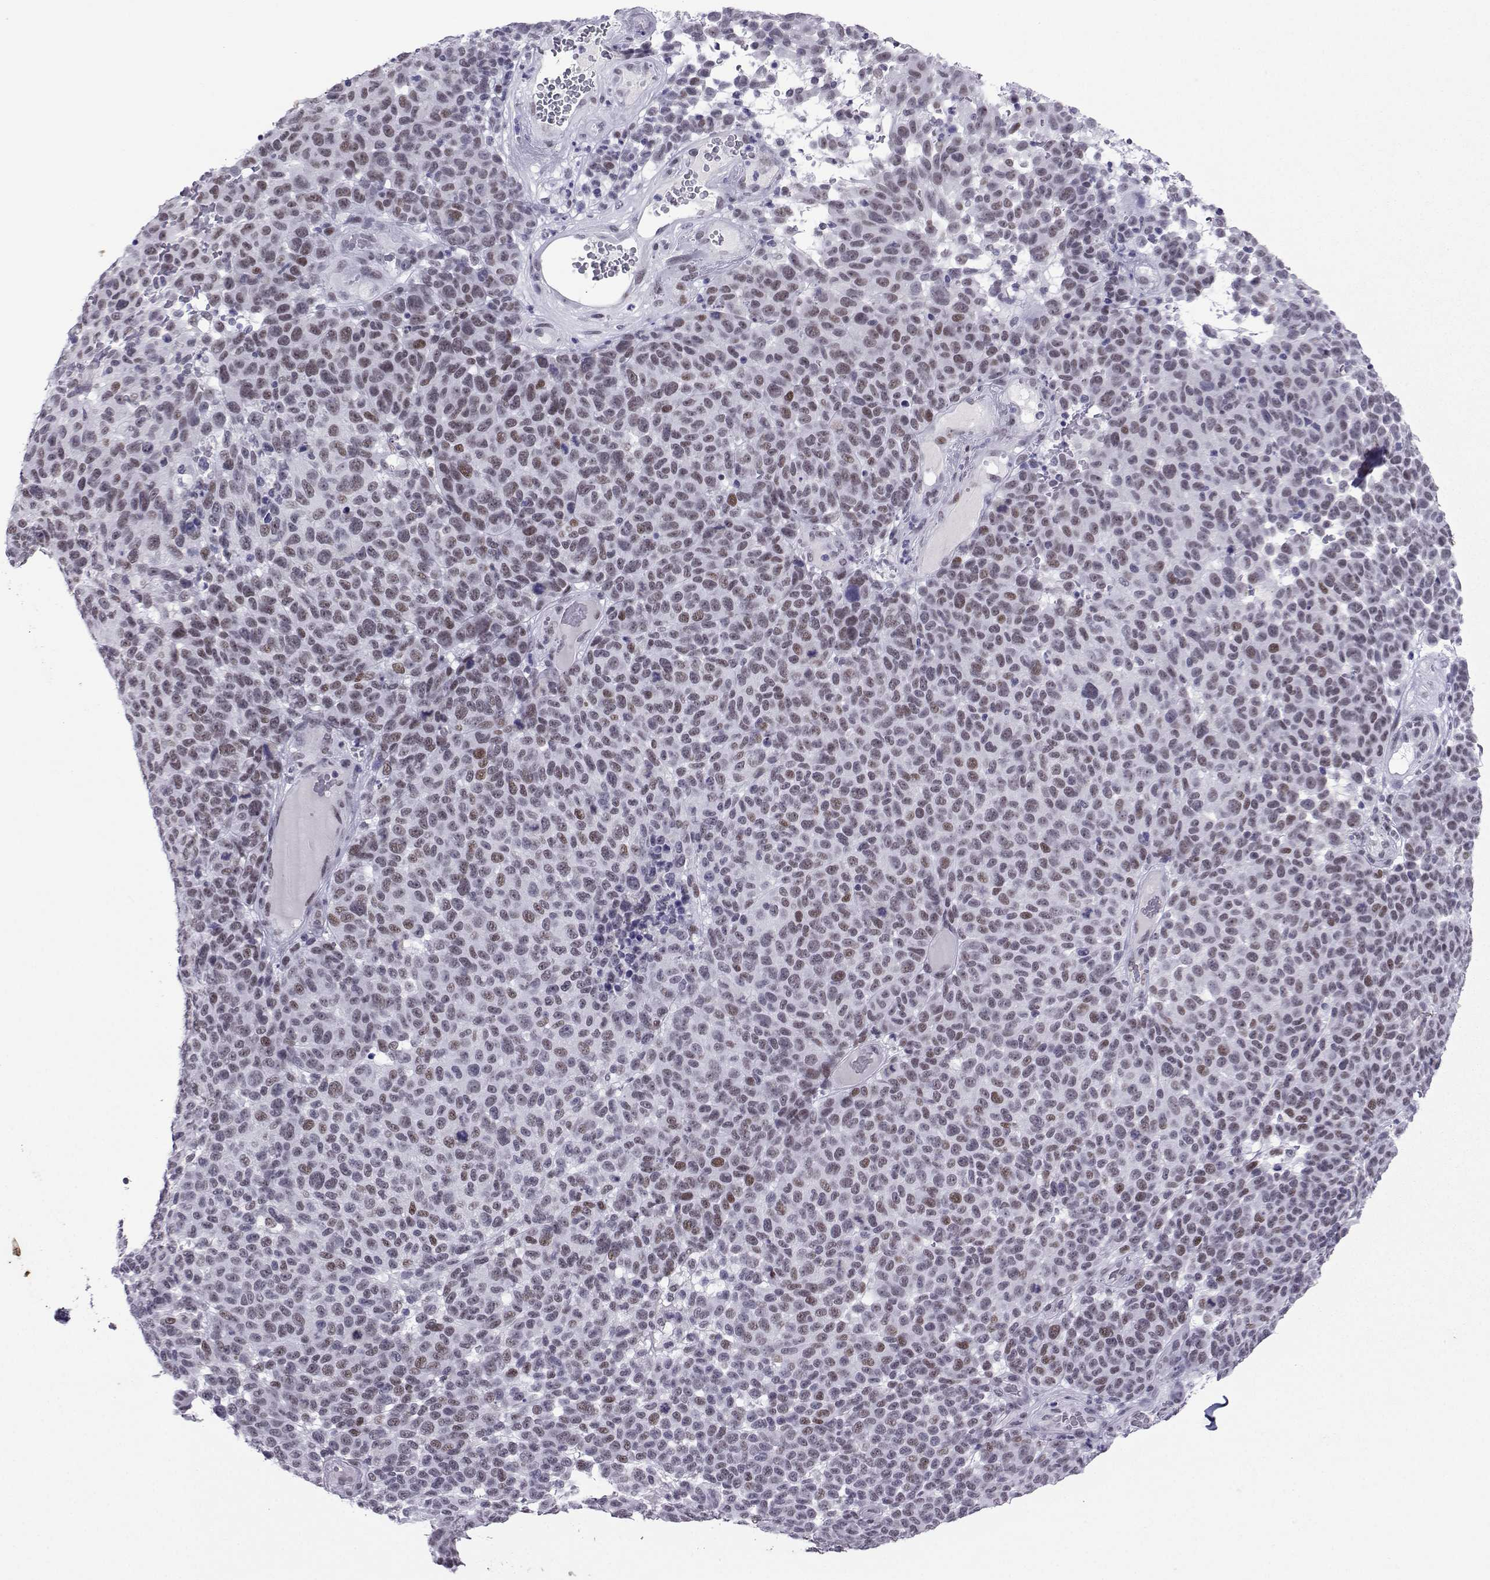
{"staining": {"intensity": "weak", "quantity": "25%-75%", "location": "nuclear"}, "tissue": "melanoma", "cell_type": "Tumor cells", "image_type": "cancer", "snomed": [{"axis": "morphology", "description": "Malignant melanoma, NOS"}, {"axis": "topography", "description": "Skin"}], "caption": "This is an image of immunohistochemistry (IHC) staining of melanoma, which shows weak expression in the nuclear of tumor cells.", "gene": "LORICRIN", "patient": {"sex": "male", "age": 59}}